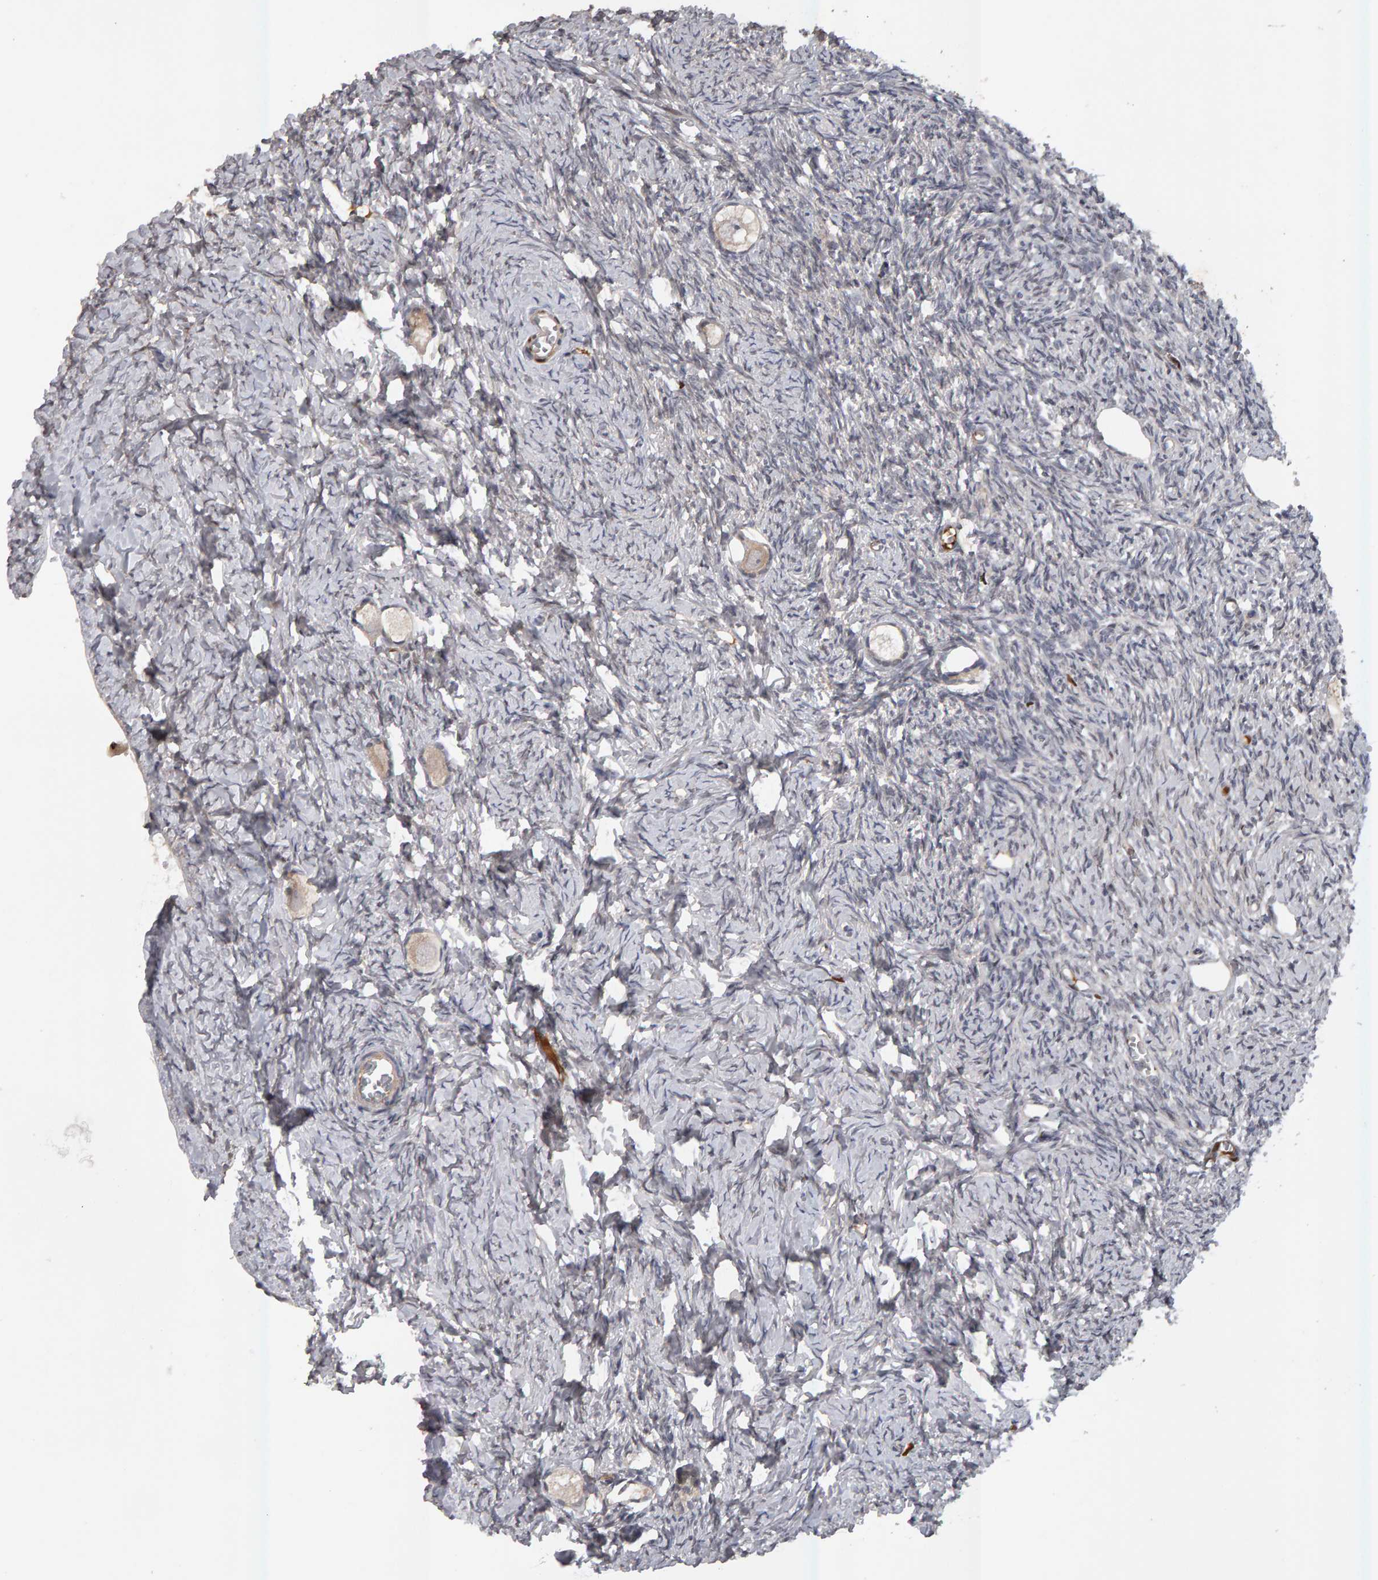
{"staining": {"intensity": "weak", "quantity": ">75%", "location": "cytoplasmic/membranous"}, "tissue": "ovary", "cell_type": "Follicle cells", "image_type": "normal", "snomed": [{"axis": "morphology", "description": "Normal tissue, NOS"}, {"axis": "topography", "description": "Ovary"}], "caption": "IHC micrograph of unremarkable ovary stained for a protein (brown), which shows low levels of weak cytoplasmic/membranous positivity in about >75% of follicle cells.", "gene": "IPO8", "patient": {"sex": "female", "age": 27}}